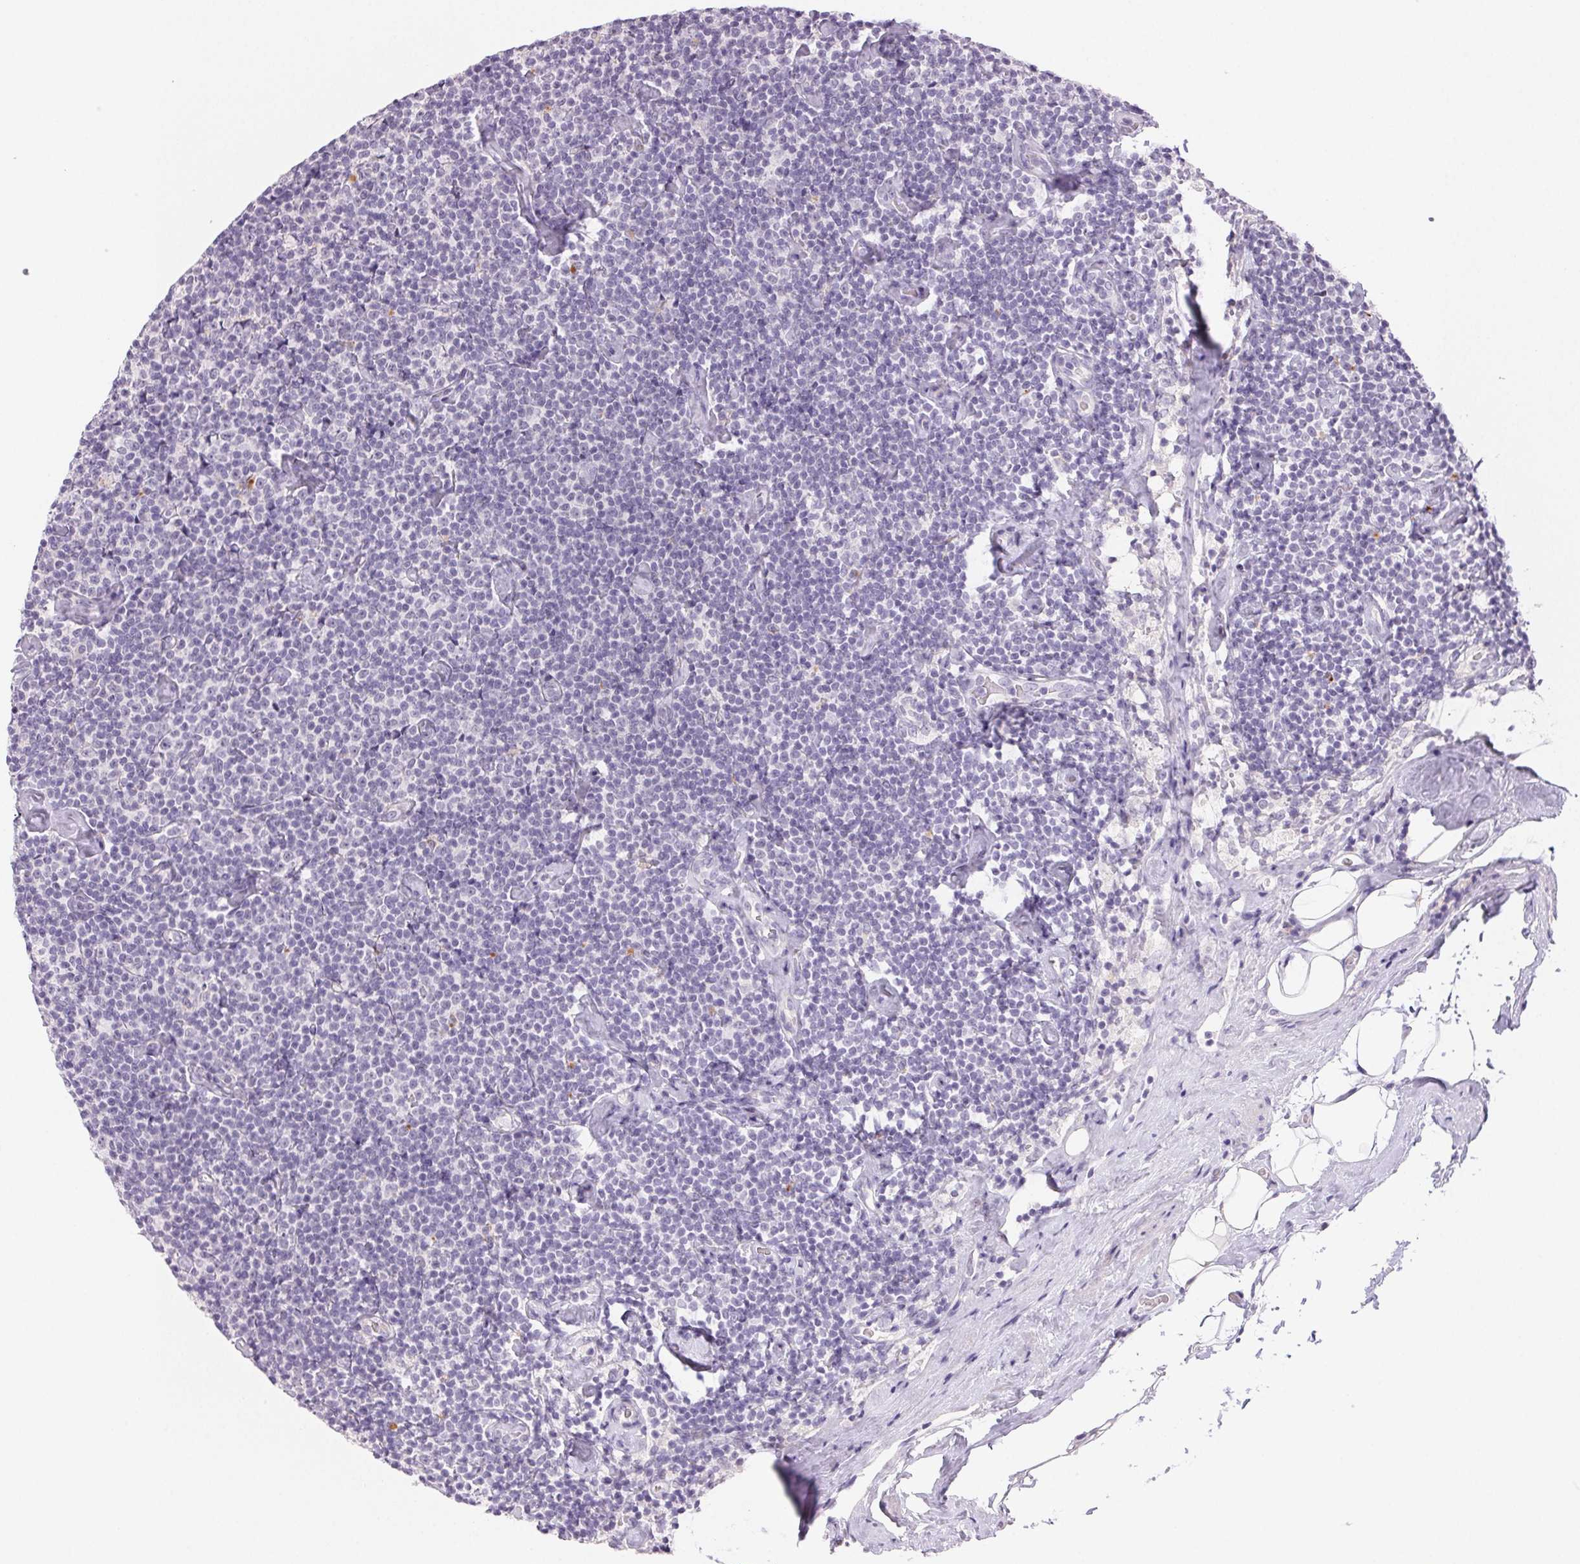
{"staining": {"intensity": "negative", "quantity": "none", "location": "none"}, "tissue": "lymphoma", "cell_type": "Tumor cells", "image_type": "cancer", "snomed": [{"axis": "morphology", "description": "Malignant lymphoma, non-Hodgkin's type, Low grade"}, {"axis": "topography", "description": "Lymph node"}], "caption": "Immunohistochemistry (IHC) image of neoplastic tissue: human low-grade malignant lymphoma, non-Hodgkin's type stained with DAB (3,3'-diaminobenzidine) shows no significant protein expression in tumor cells. (Brightfield microscopy of DAB immunohistochemistry at high magnification).", "gene": "BPIFB2", "patient": {"sex": "male", "age": 81}}